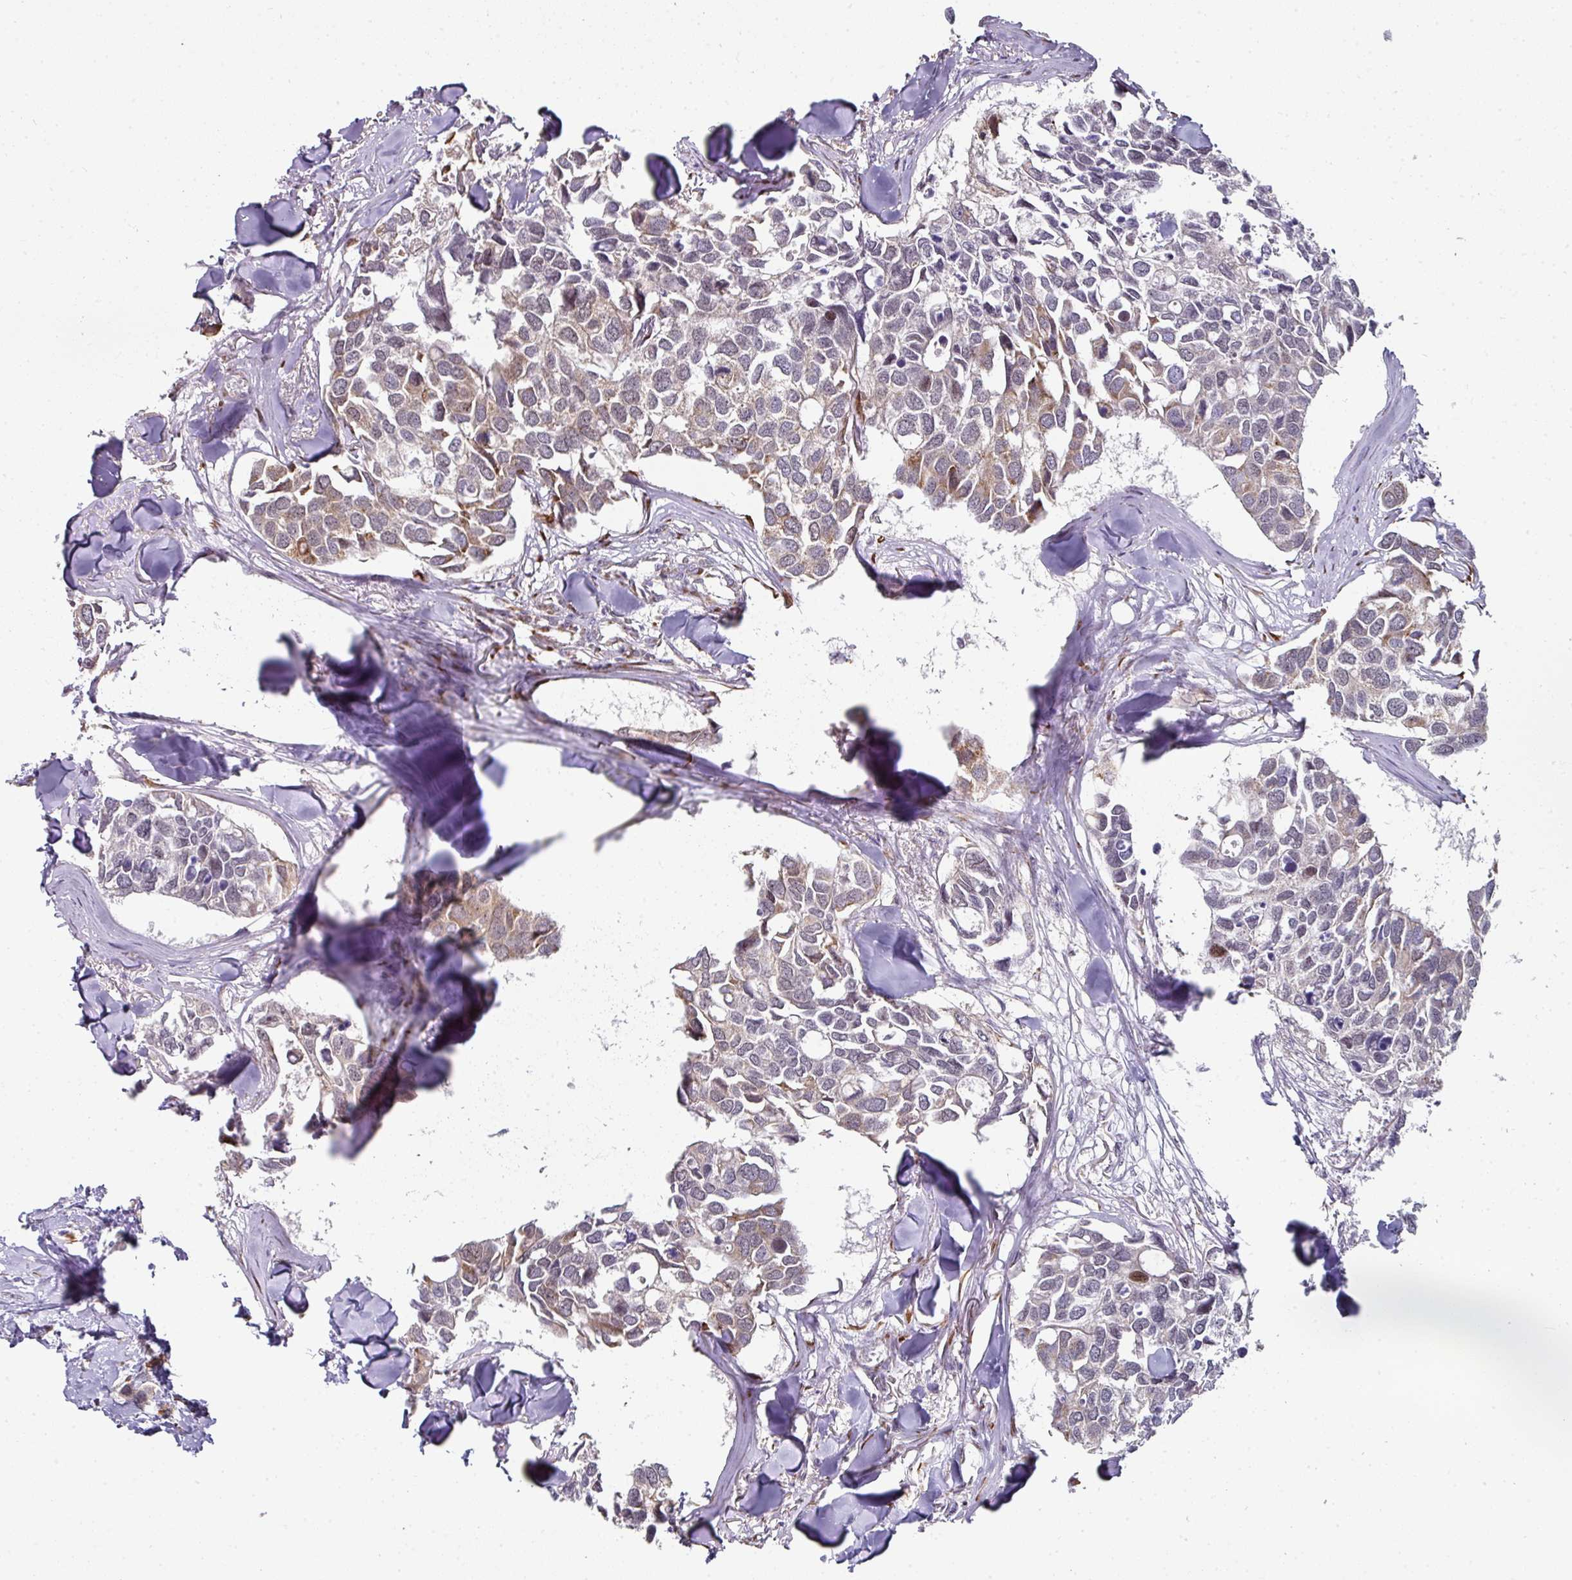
{"staining": {"intensity": "weak", "quantity": "25%-75%", "location": "cytoplasmic/membranous"}, "tissue": "breast cancer", "cell_type": "Tumor cells", "image_type": "cancer", "snomed": [{"axis": "morphology", "description": "Duct carcinoma"}, {"axis": "topography", "description": "Breast"}], "caption": "Tumor cells show weak cytoplasmic/membranous staining in about 25%-75% of cells in breast cancer.", "gene": "APOLD1", "patient": {"sex": "female", "age": 83}}